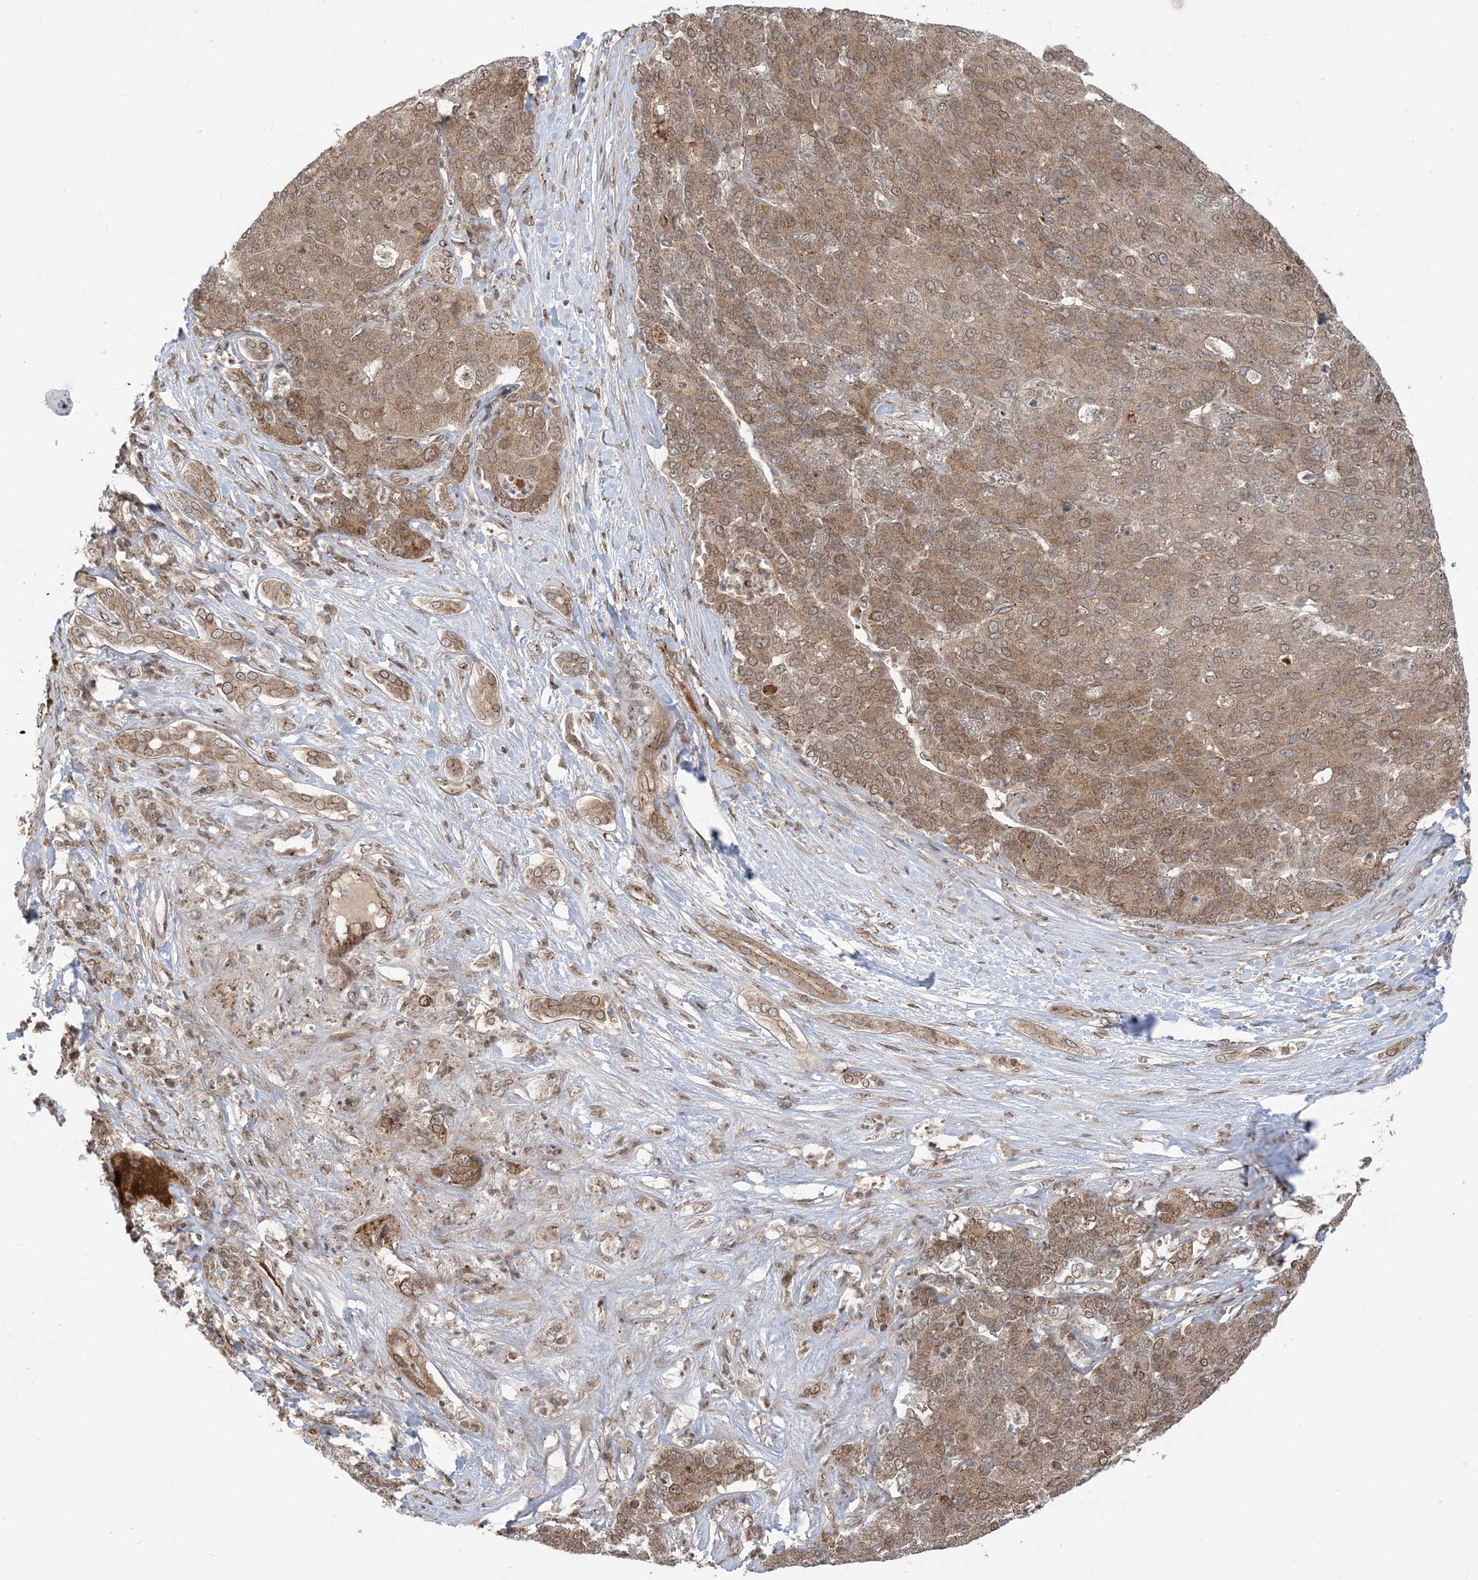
{"staining": {"intensity": "moderate", "quantity": ">75%", "location": "cytoplasmic/membranous"}, "tissue": "liver cancer", "cell_type": "Tumor cells", "image_type": "cancer", "snomed": [{"axis": "morphology", "description": "Carcinoma, Hepatocellular, NOS"}, {"axis": "topography", "description": "Liver"}], "caption": "Liver hepatocellular carcinoma tissue reveals moderate cytoplasmic/membranous positivity in about >75% of tumor cells", "gene": "CASP4", "patient": {"sex": "male", "age": 65}}